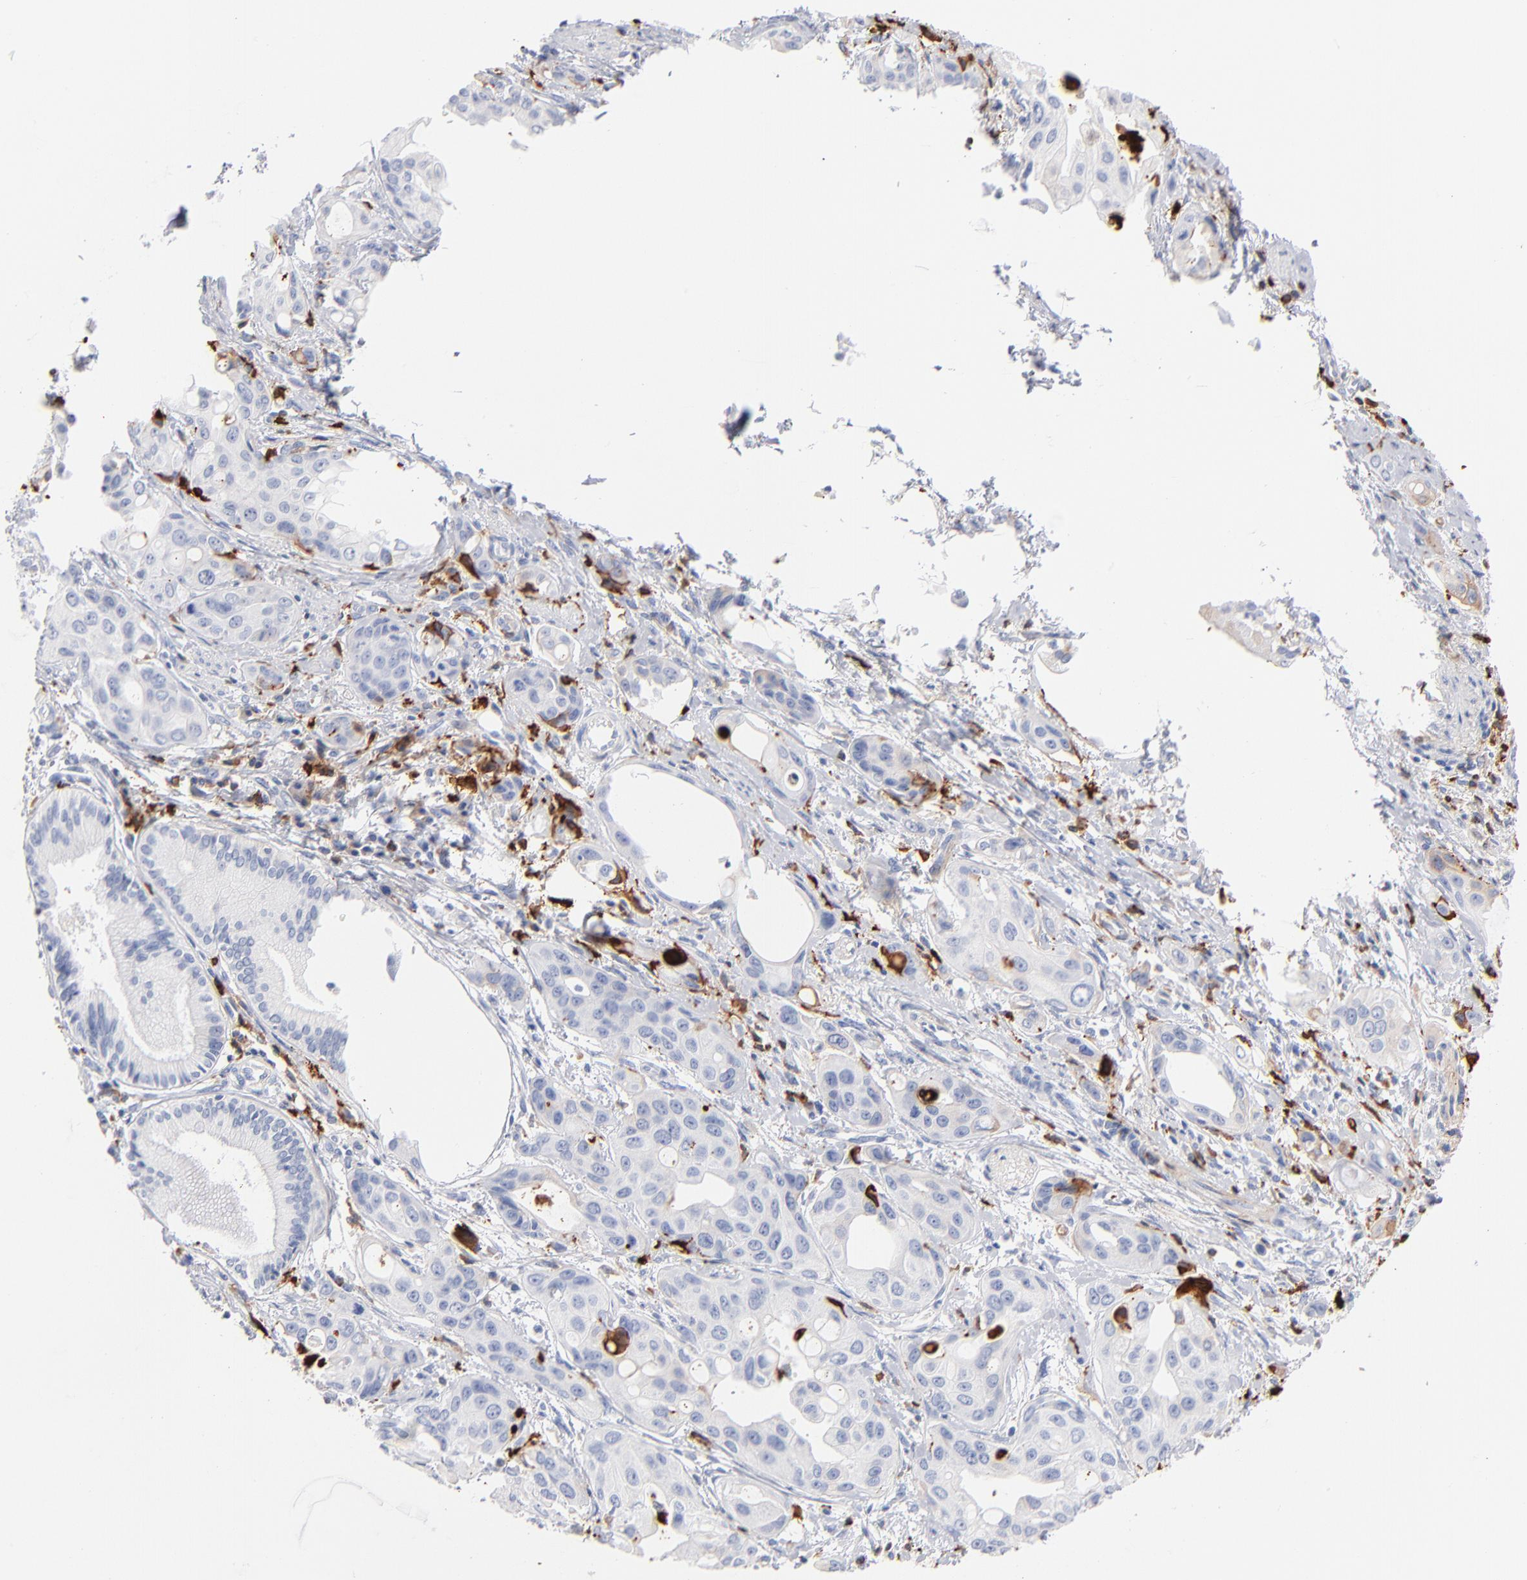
{"staining": {"intensity": "negative", "quantity": "none", "location": "none"}, "tissue": "pancreatic cancer", "cell_type": "Tumor cells", "image_type": "cancer", "snomed": [{"axis": "morphology", "description": "Adenocarcinoma, NOS"}, {"axis": "topography", "description": "Pancreas"}], "caption": "The image reveals no significant expression in tumor cells of adenocarcinoma (pancreatic). (DAB (3,3'-diaminobenzidine) immunohistochemistry (IHC) visualized using brightfield microscopy, high magnification).", "gene": "APOH", "patient": {"sex": "female", "age": 60}}